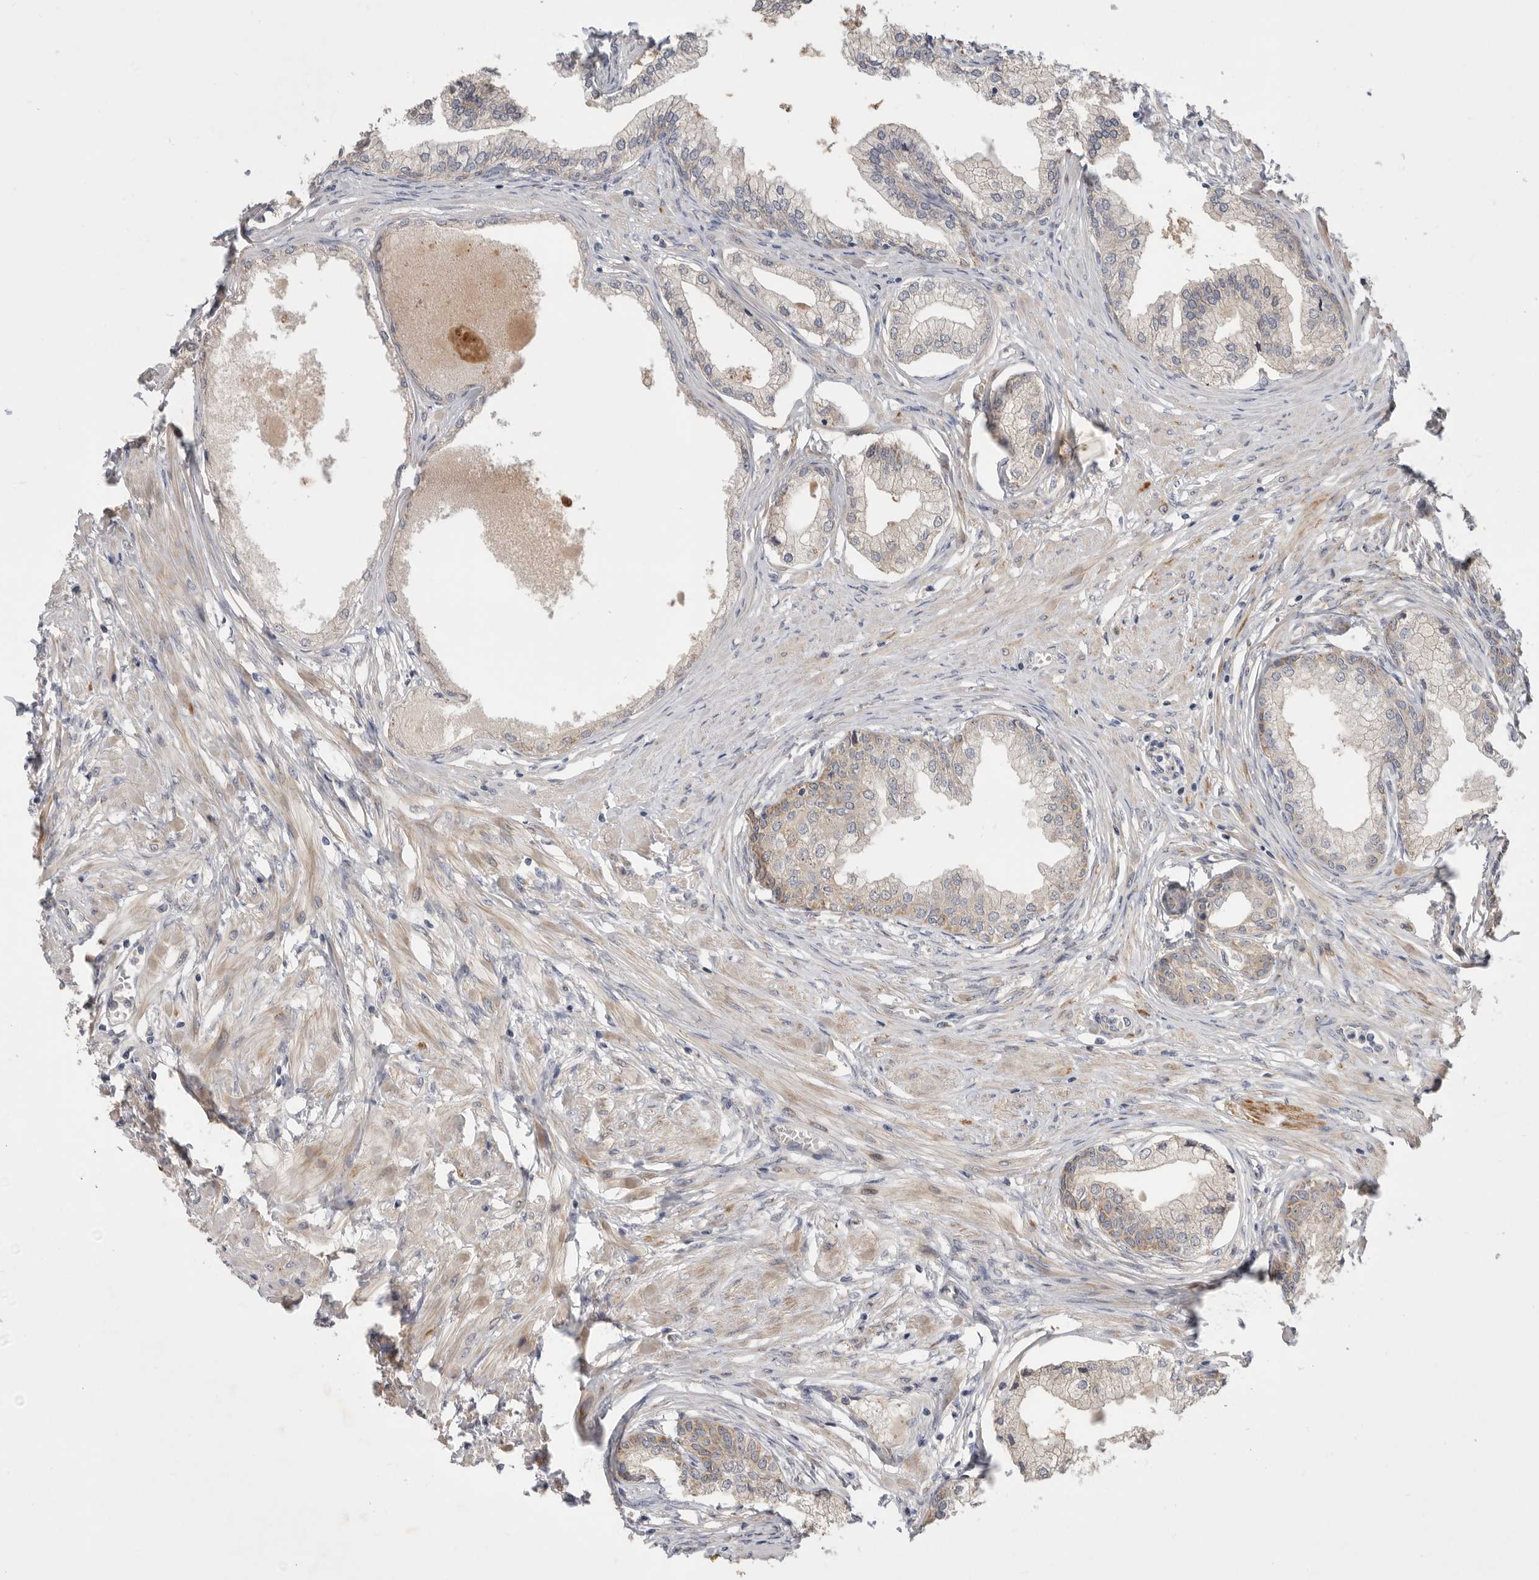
{"staining": {"intensity": "moderate", "quantity": ">75%", "location": "cytoplasmic/membranous"}, "tissue": "prostate", "cell_type": "Glandular cells", "image_type": "normal", "snomed": [{"axis": "morphology", "description": "Normal tissue, NOS"}, {"axis": "morphology", "description": "Urothelial carcinoma, Low grade"}, {"axis": "topography", "description": "Urinary bladder"}, {"axis": "topography", "description": "Prostate"}], "caption": "Unremarkable prostate shows moderate cytoplasmic/membranous positivity in about >75% of glandular cells.", "gene": "MTFR1L", "patient": {"sex": "male", "age": 60}}